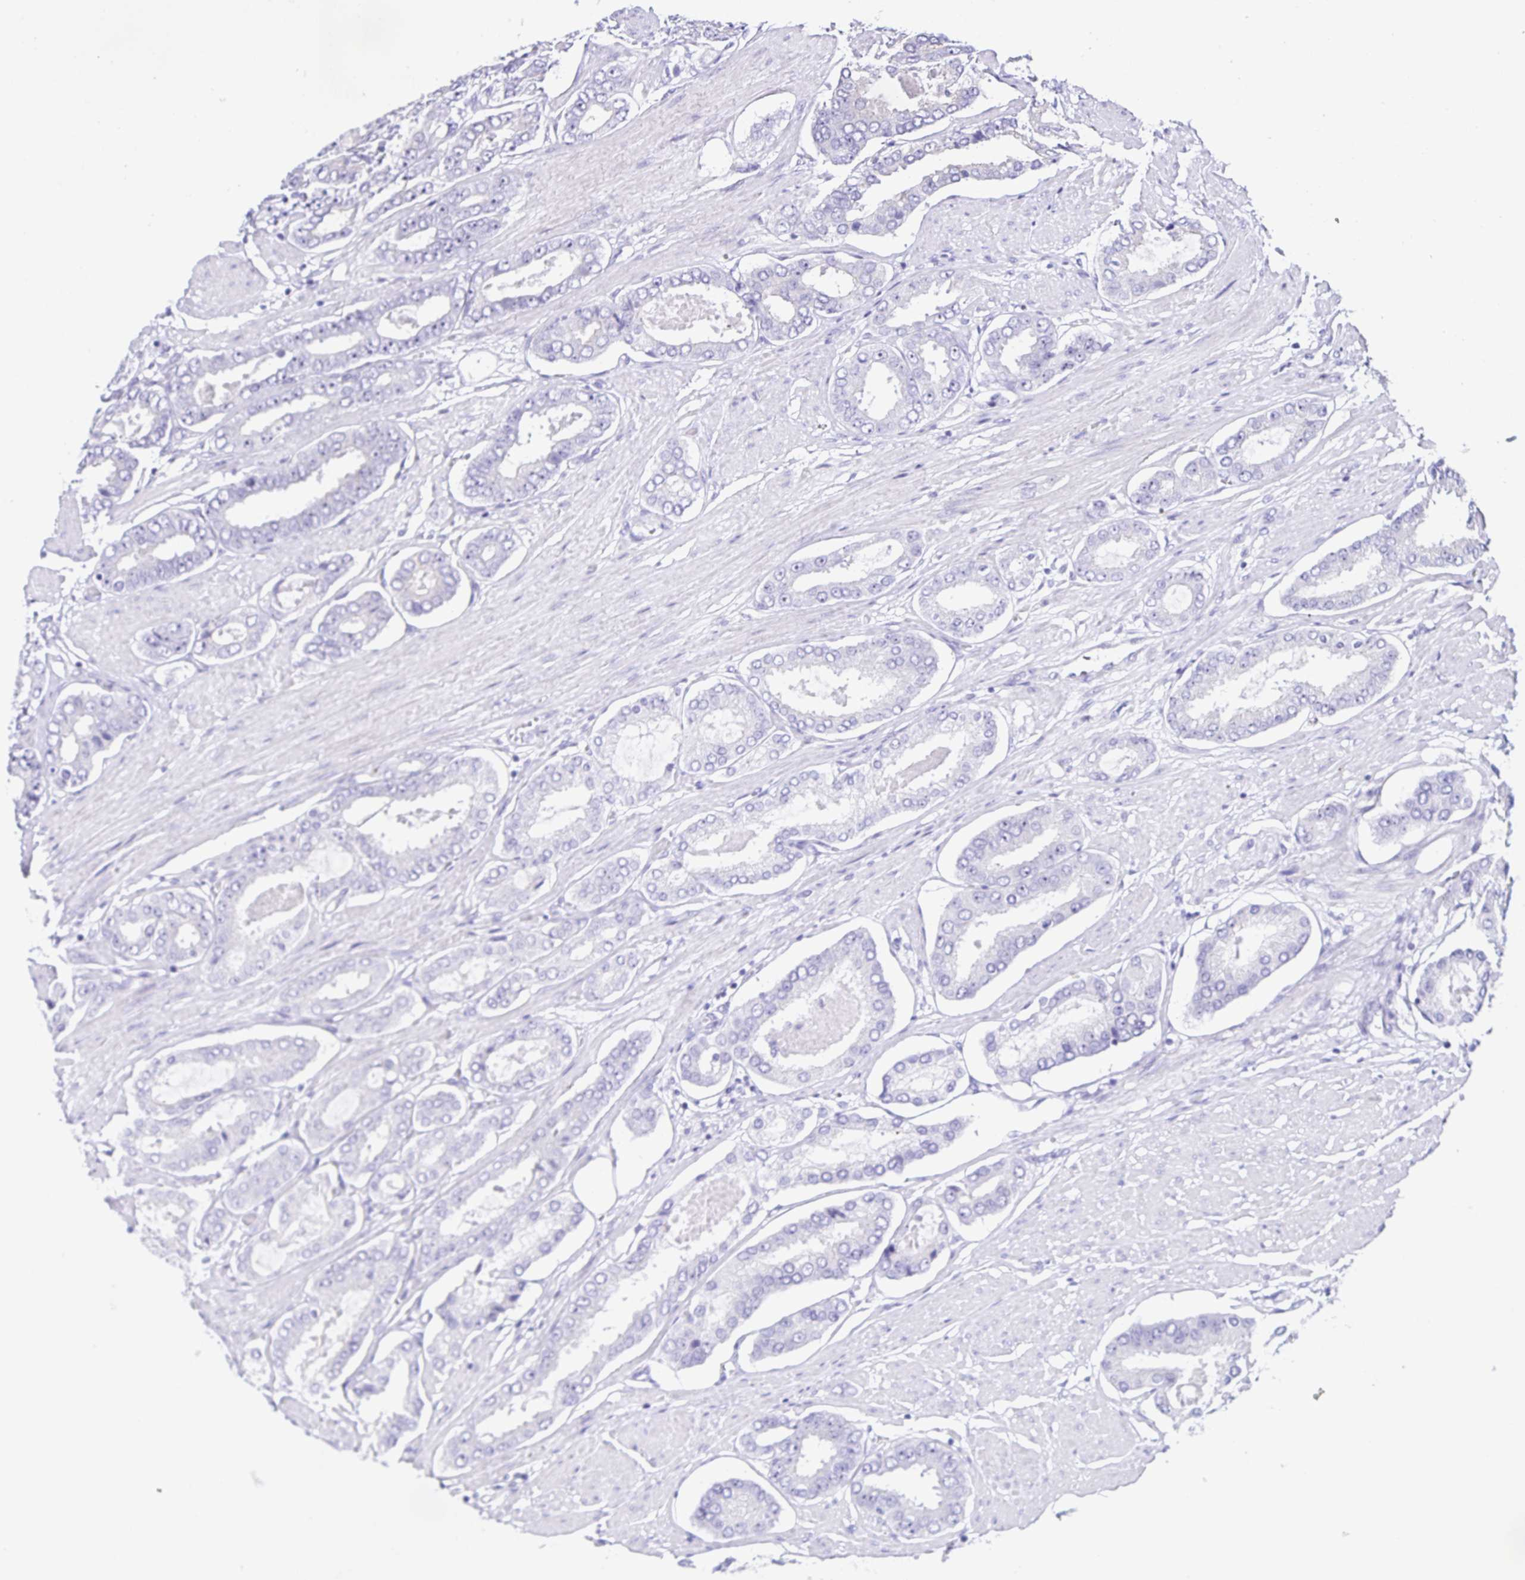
{"staining": {"intensity": "negative", "quantity": "none", "location": "none"}, "tissue": "prostate cancer", "cell_type": "Tumor cells", "image_type": "cancer", "snomed": [{"axis": "morphology", "description": "Adenocarcinoma, High grade"}, {"axis": "topography", "description": "Prostate"}], "caption": "IHC image of human high-grade adenocarcinoma (prostate) stained for a protein (brown), which displays no staining in tumor cells. The staining is performed using DAB brown chromogen with nuclei counter-stained in using hematoxylin.", "gene": "FAM170A", "patient": {"sex": "male", "age": 63}}